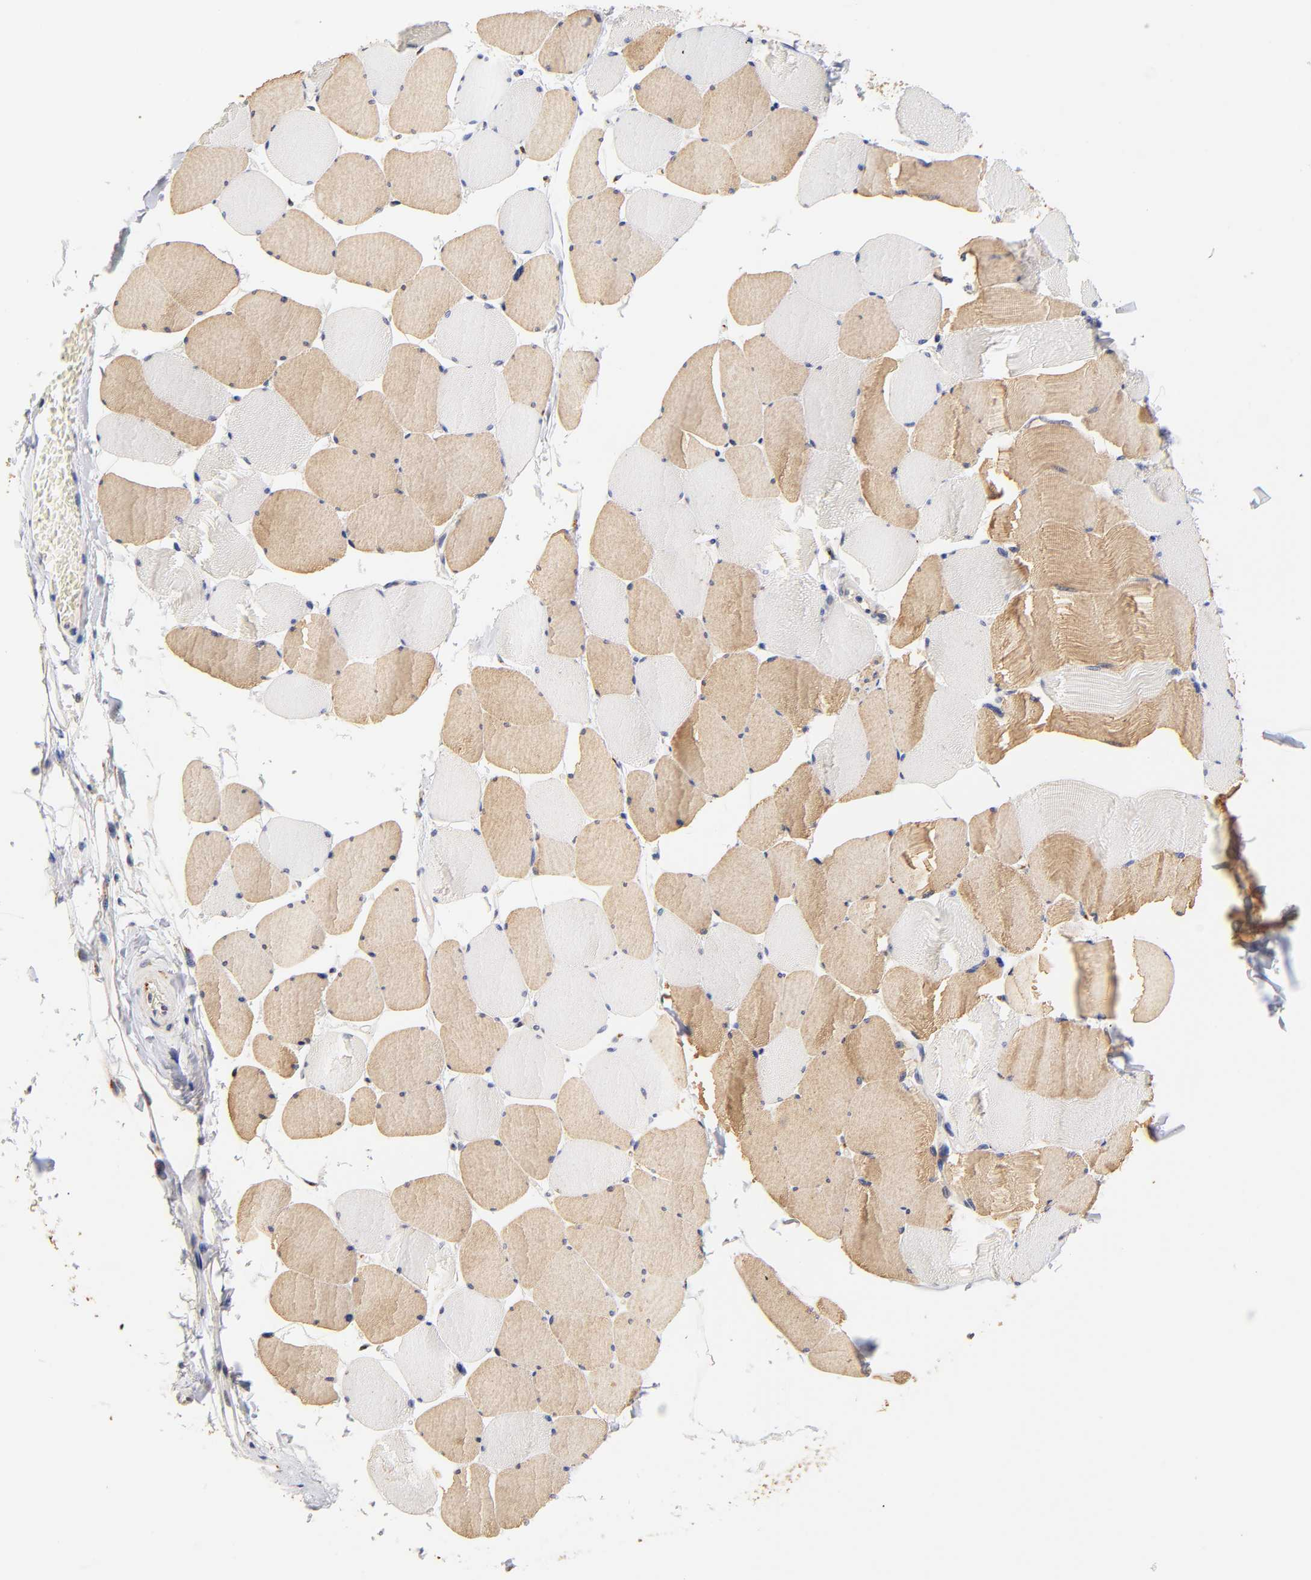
{"staining": {"intensity": "moderate", "quantity": "25%-75%", "location": "cytoplasmic/membranous"}, "tissue": "skeletal muscle", "cell_type": "Myocytes", "image_type": "normal", "snomed": [{"axis": "morphology", "description": "Normal tissue, NOS"}, {"axis": "topography", "description": "Skeletal muscle"}], "caption": "IHC of benign human skeletal muscle reveals medium levels of moderate cytoplasmic/membranous positivity in approximately 25%-75% of myocytes. Using DAB (3,3'-diaminobenzidine) (brown) and hematoxylin (blue) stains, captured at high magnification using brightfield microscopy.", "gene": "FMNL3", "patient": {"sex": "male", "age": 62}}